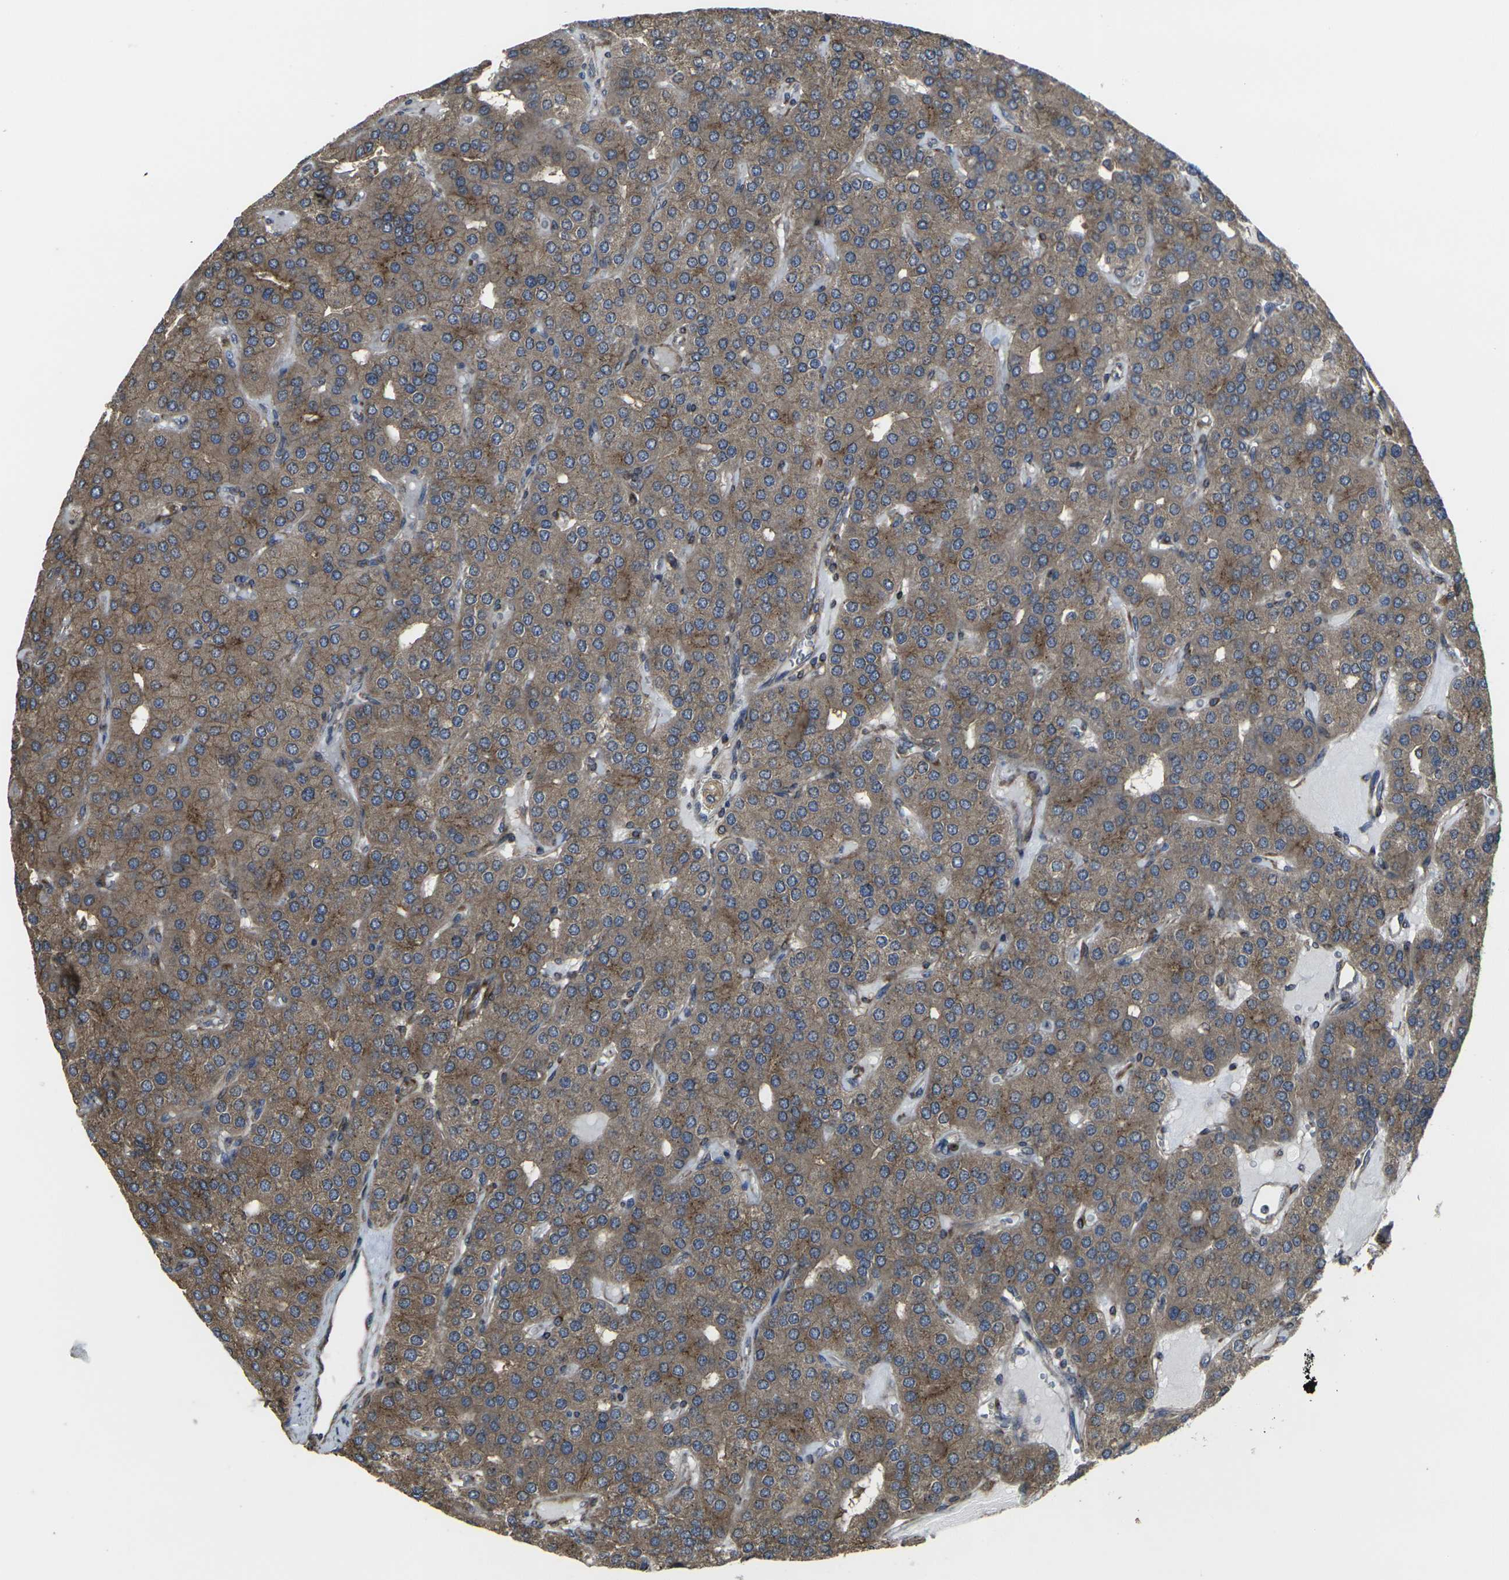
{"staining": {"intensity": "moderate", "quantity": ">75%", "location": "cytoplasmic/membranous"}, "tissue": "parathyroid gland", "cell_type": "Glandular cells", "image_type": "normal", "snomed": [{"axis": "morphology", "description": "Normal tissue, NOS"}, {"axis": "morphology", "description": "Adenoma, NOS"}, {"axis": "topography", "description": "Parathyroid gland"}], "caption": "Immunohistochemistry (IHC) photomicrograph of unremarkable parathyroid gland stained for a protein (brown), which shows medium levels of moderate cytoplasmic/membranous staining in about >75% of glandular cells.", "gene": "PRKACB", "patient": {"sex": "female", "age": 86}}